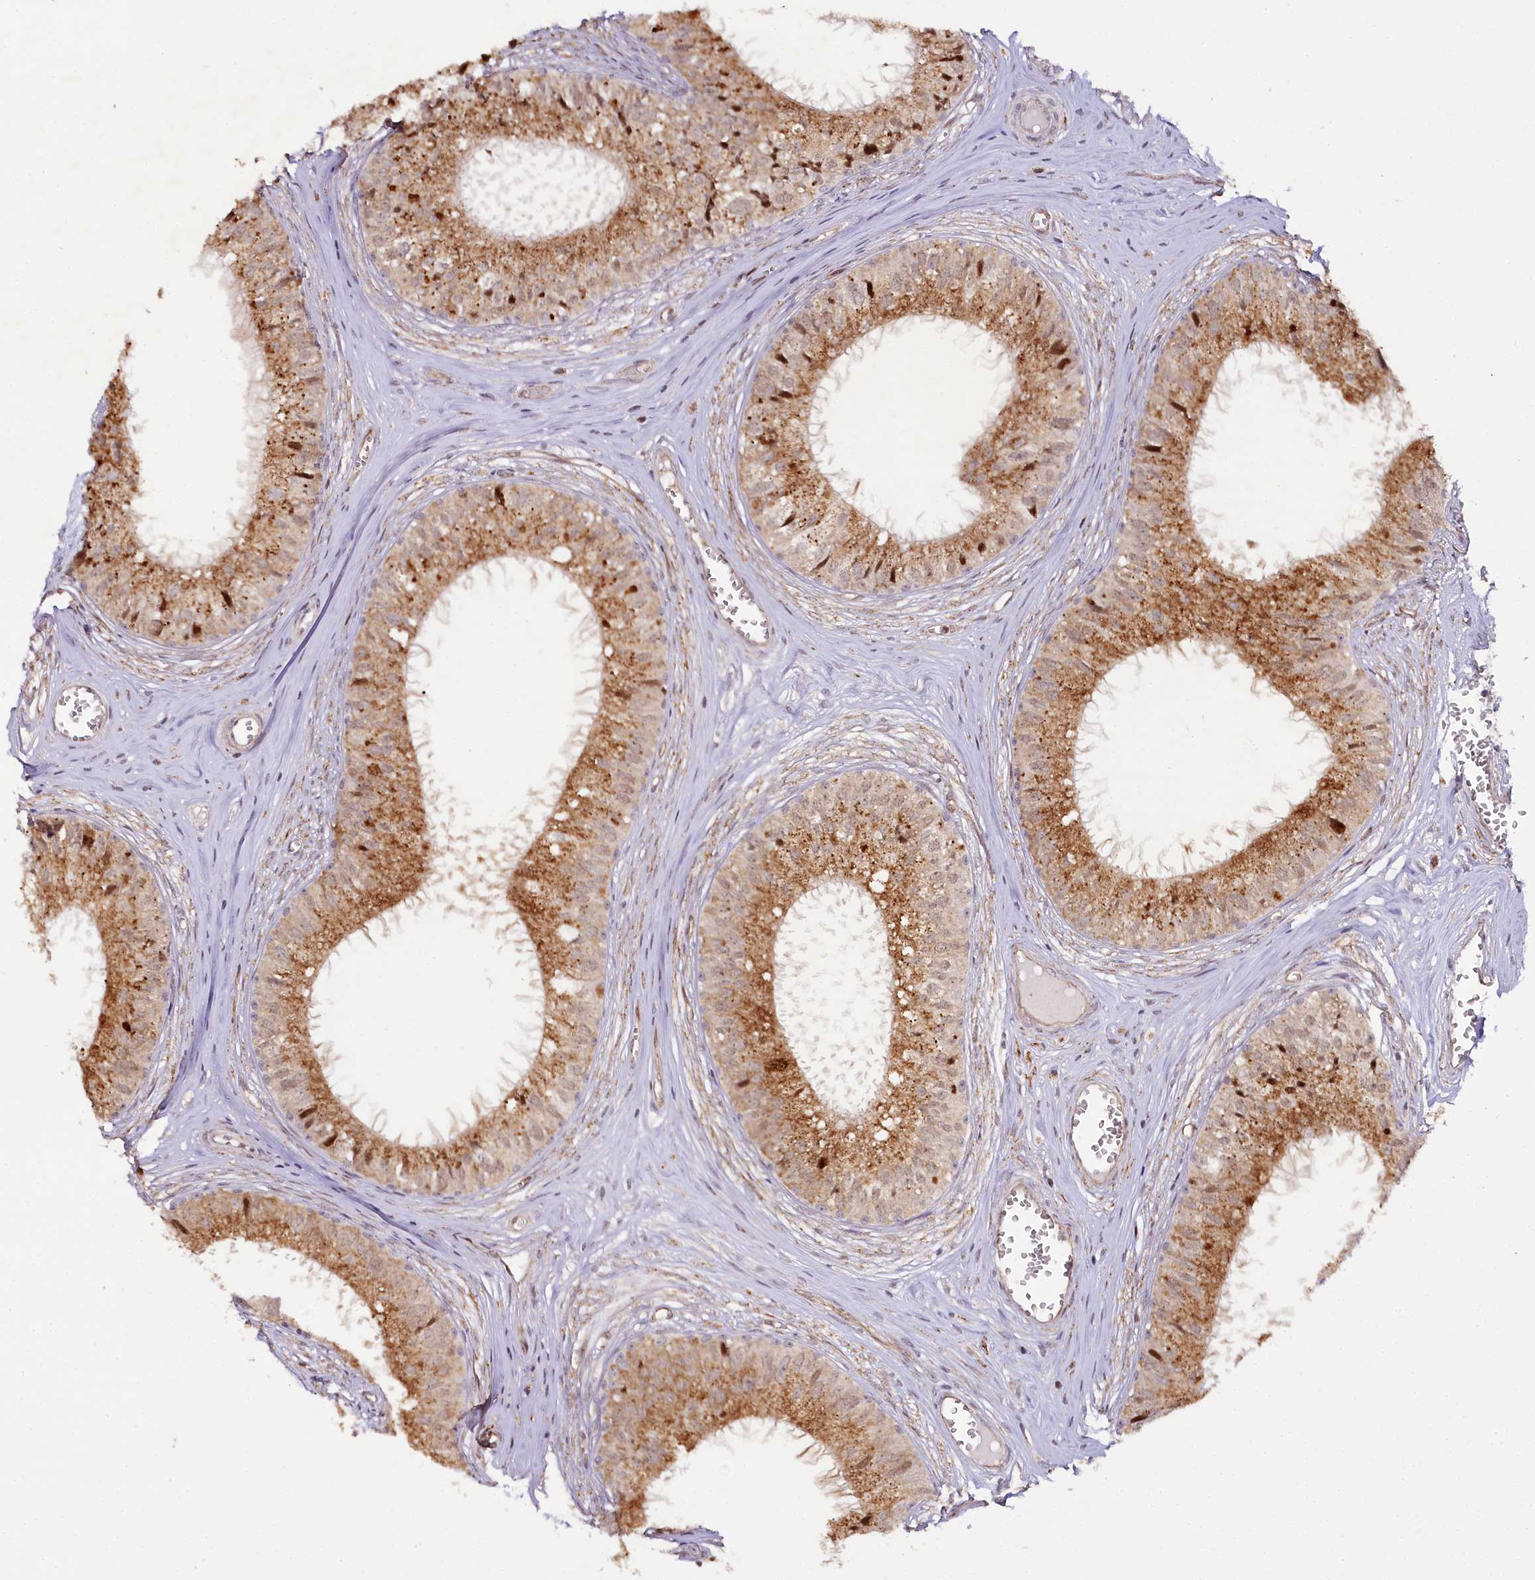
{"staining": {"intensity": "strong", "quantity": "25%-75%", "location": "cytoplasmic/membranous"}, "tissue": "epididymis", "cell_type": "Glandular cells", "image_type": "normal", "snomed": [{"axis": "morphology", "description": "Normal tissue, NOS"}, {"axis": "topography", "description": "Epididymis"}], "caption": "The histopathology image shows immunohistochemical staining of unremarkable epididymis. There is strong cytoplasmic/membranous staining is present in approximately 25%-75% of glandular cells.", "gene": "COPG1", "patient": {"sex": "male", "age": 36}}